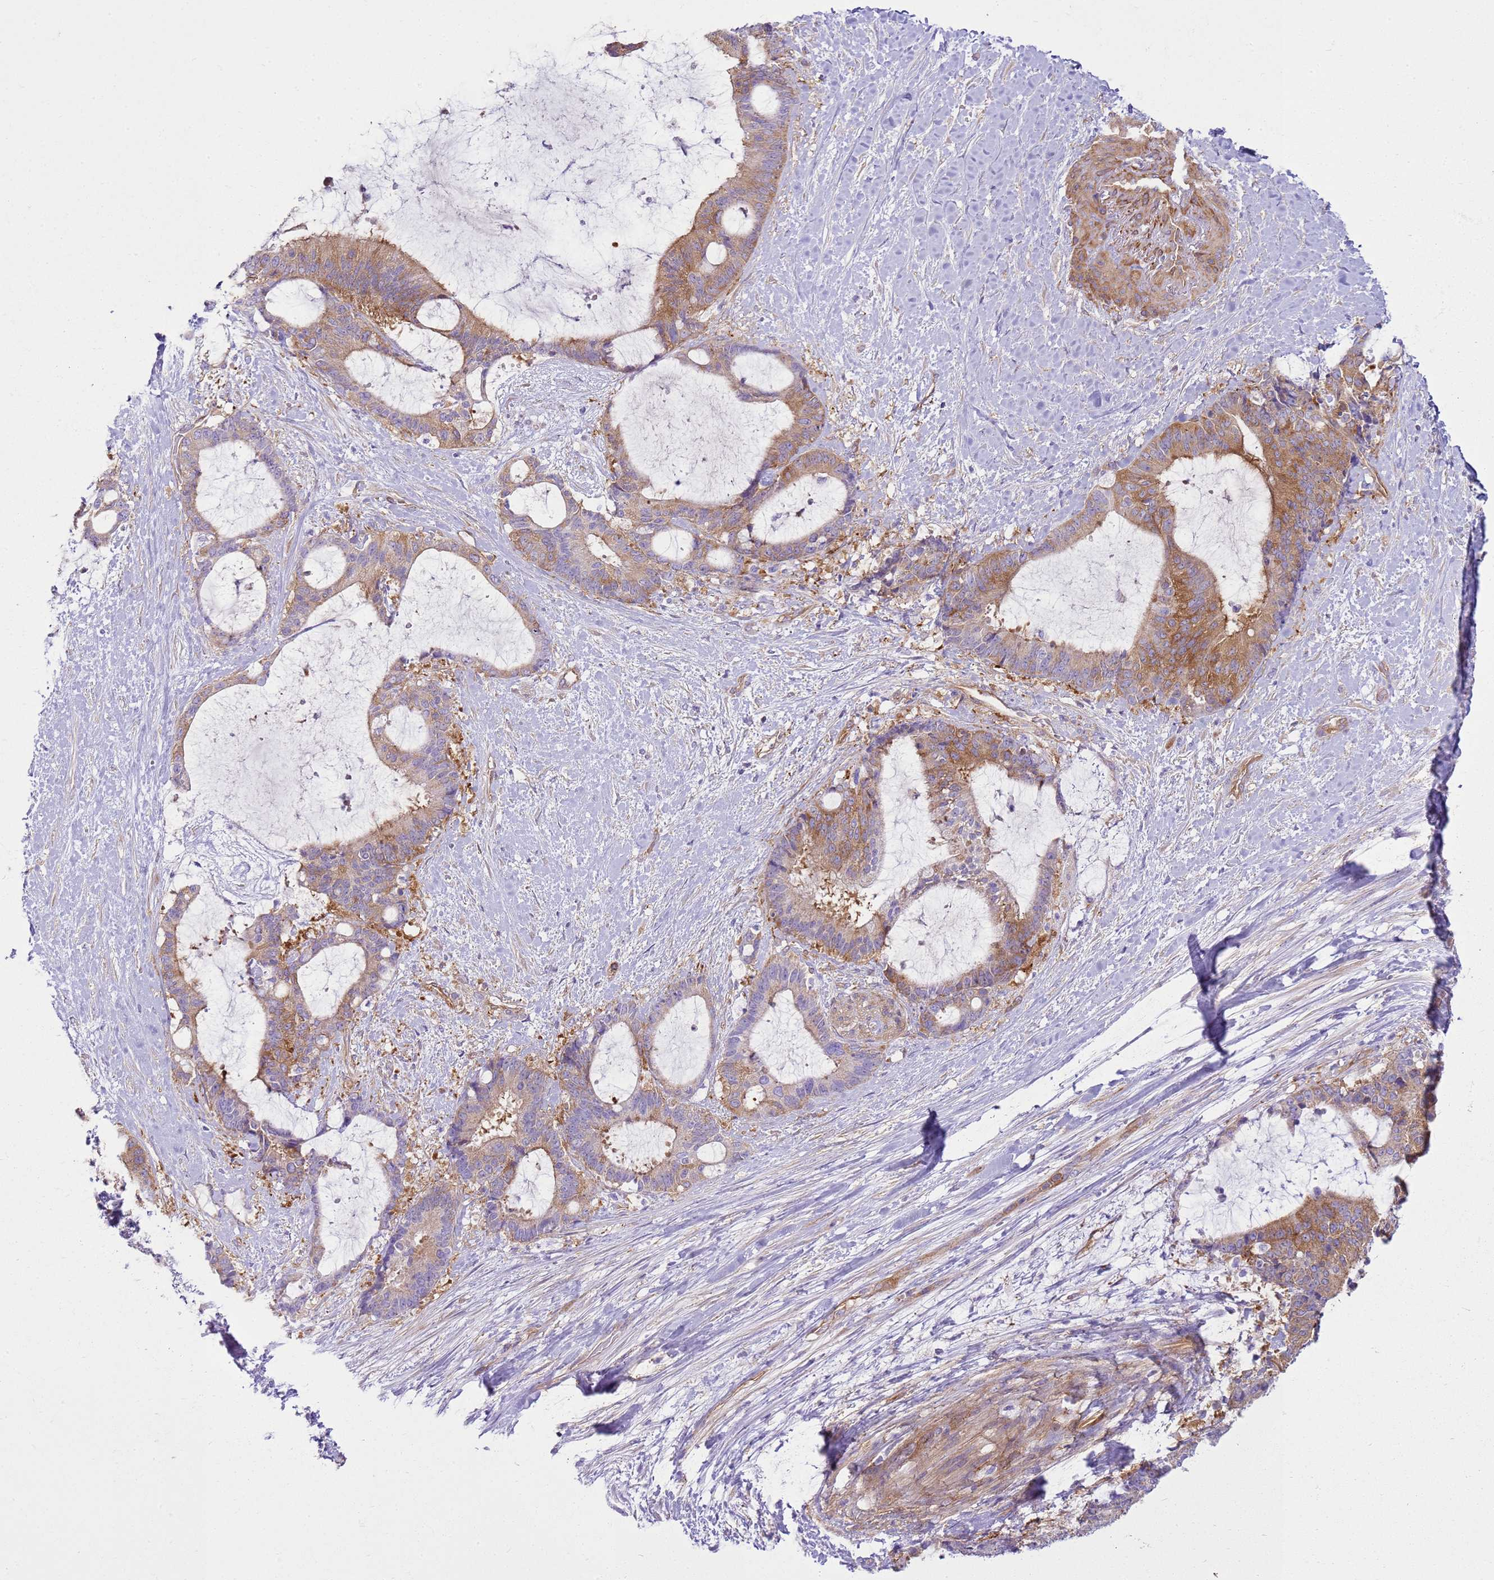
{"staining": {"intensity": "moderate", "quantity": "25%-75%", "location": "cytoplasmic/membranous"}, "tissue": "liver cancer", "cell_type": "Tumor cells", "image_type": "cancer", "snomed": [{"axis": "morphology", "description": "Normal tissue, NOS"}, {"axis": "morphology", "description": "Cholangiocarcinoma"}, {"axis": "topography", "description": "Liver"}, {"axis": "topography", "description": "Peripheral nerve tissue"}], "caption": "Immunohistochemical staining of cholangiocarcinoma (liver) demonstrates moderate cytoplasmic/membranous protein expression in about 25%-75% of tumor cells.", "gene": "SNX21", "patient": {"sex": "female", "age": 73}}